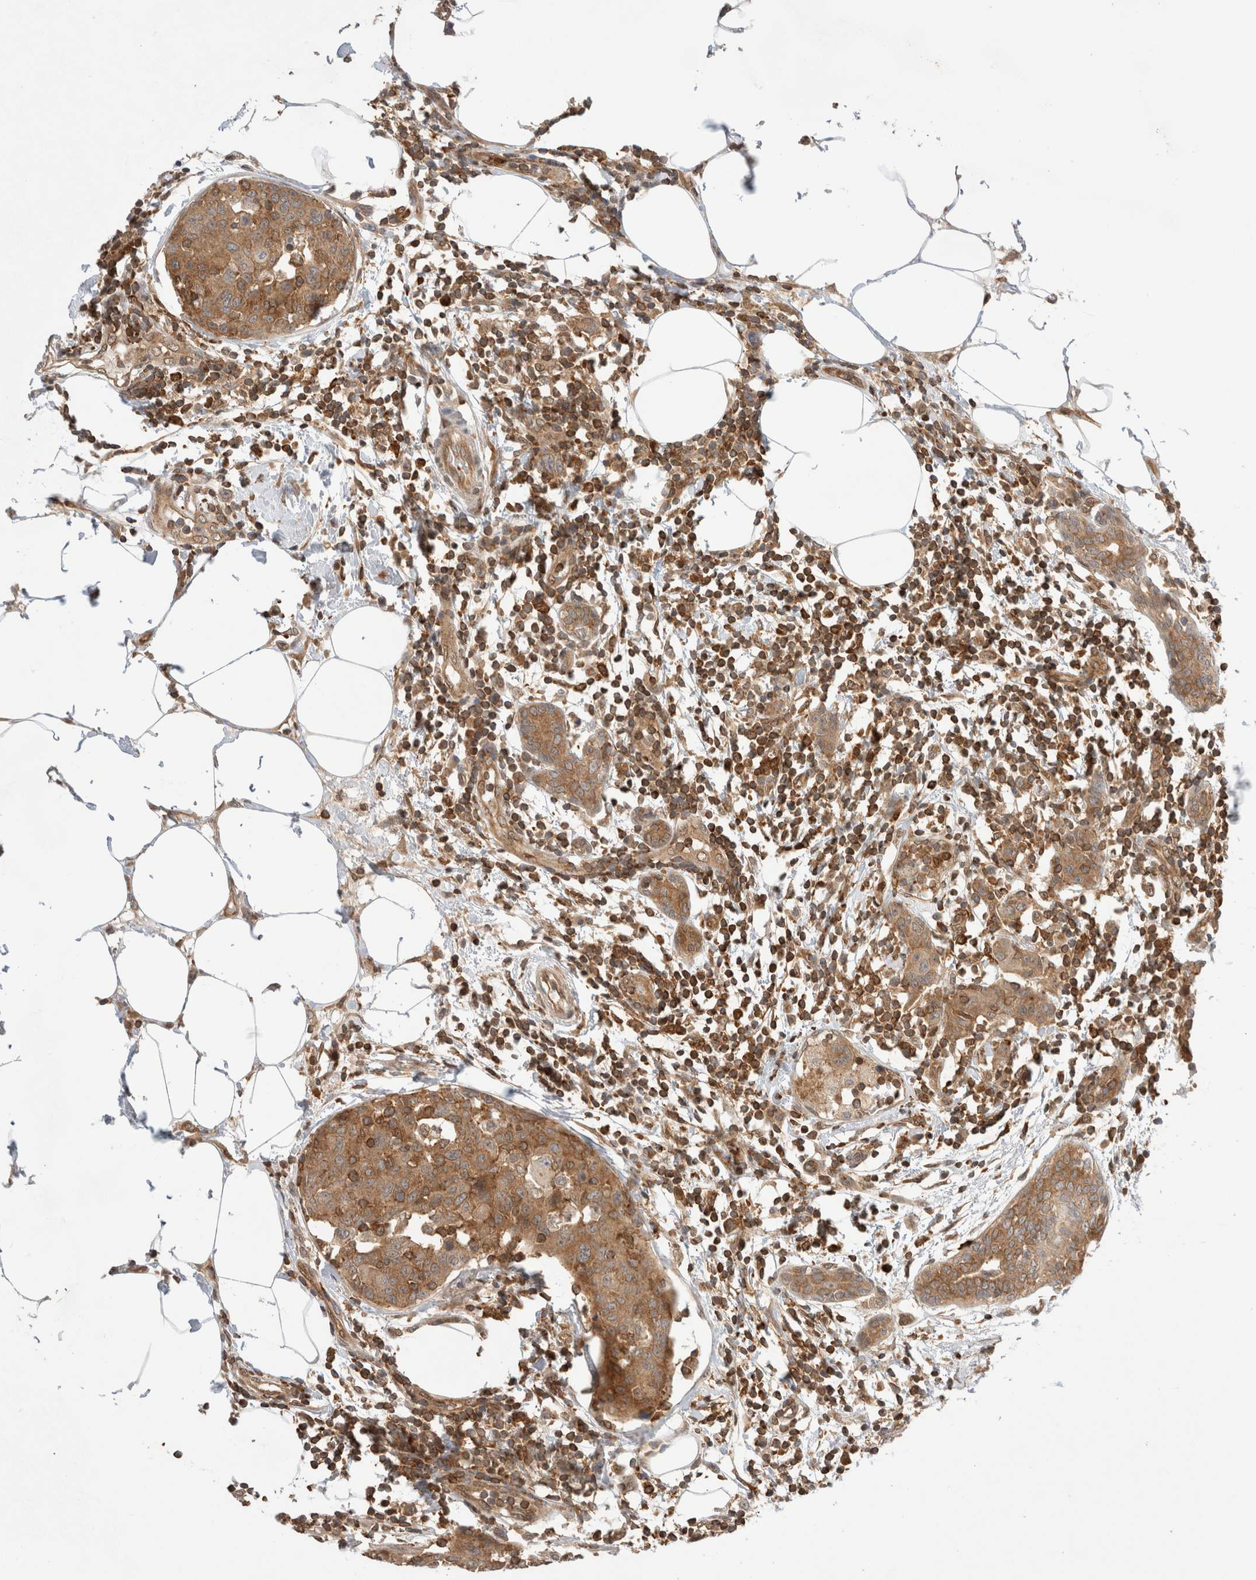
{"staining": {"intensity": "moderate", "quantity": ">75%", "location": "cytoplasmic/membranous"}, "tissue": "breast cancer", "cell_type": "Tumor cells", "image_type": "cancer", "snomed": [{"axis": "morphology", "description": "Normal tissue, NOS"}, {"axis": "morphology", "description": "Duct carcinoma"}, {"axis": "topography", "description": "Breast"}], "caption": "Protein expression analysis of human infiltrating ductal carcinoma (breast) reveals moderate cytoplasmic/membranous expression in approximately >75% of tumor cells.", "gene": "NFKB1", "patient": {"sex": "female", "age": 37}}